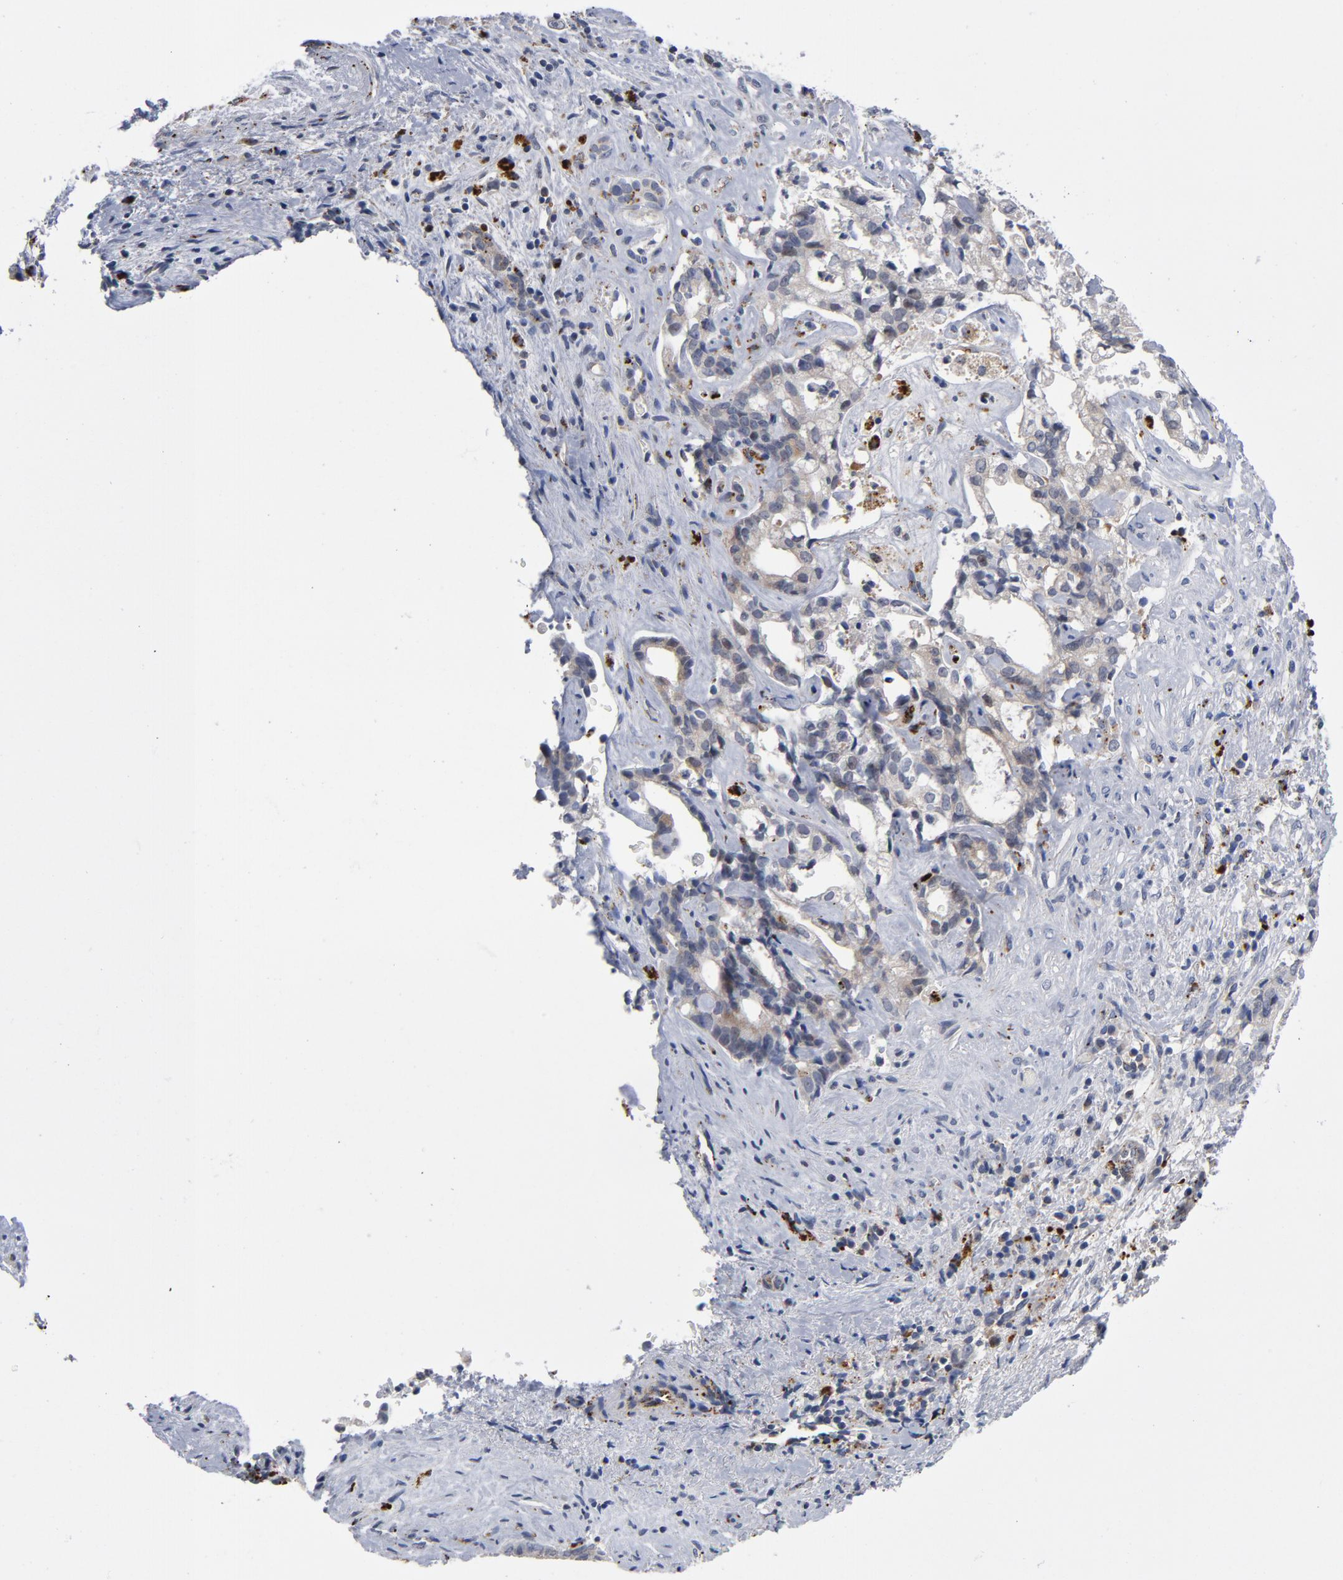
{"staining": {"intensity": "negative", "quantity": "none", "location": "none"}, "tissue": "liver cancer", "cell_type": "Tumor cells", "image_type": "cancer", "snomed": [{"axis": "morphology", "description": "Cholangiocarcinoma"}, {"axis": "topography", "description": "Liver"}], "caption": "Human liver cancer (cholangiocarcinoma) stained for a protein using IHC shows no positivity in tumor cells.", "gene": "AKT2", "patient": {"sex": "male", "age": 57}}